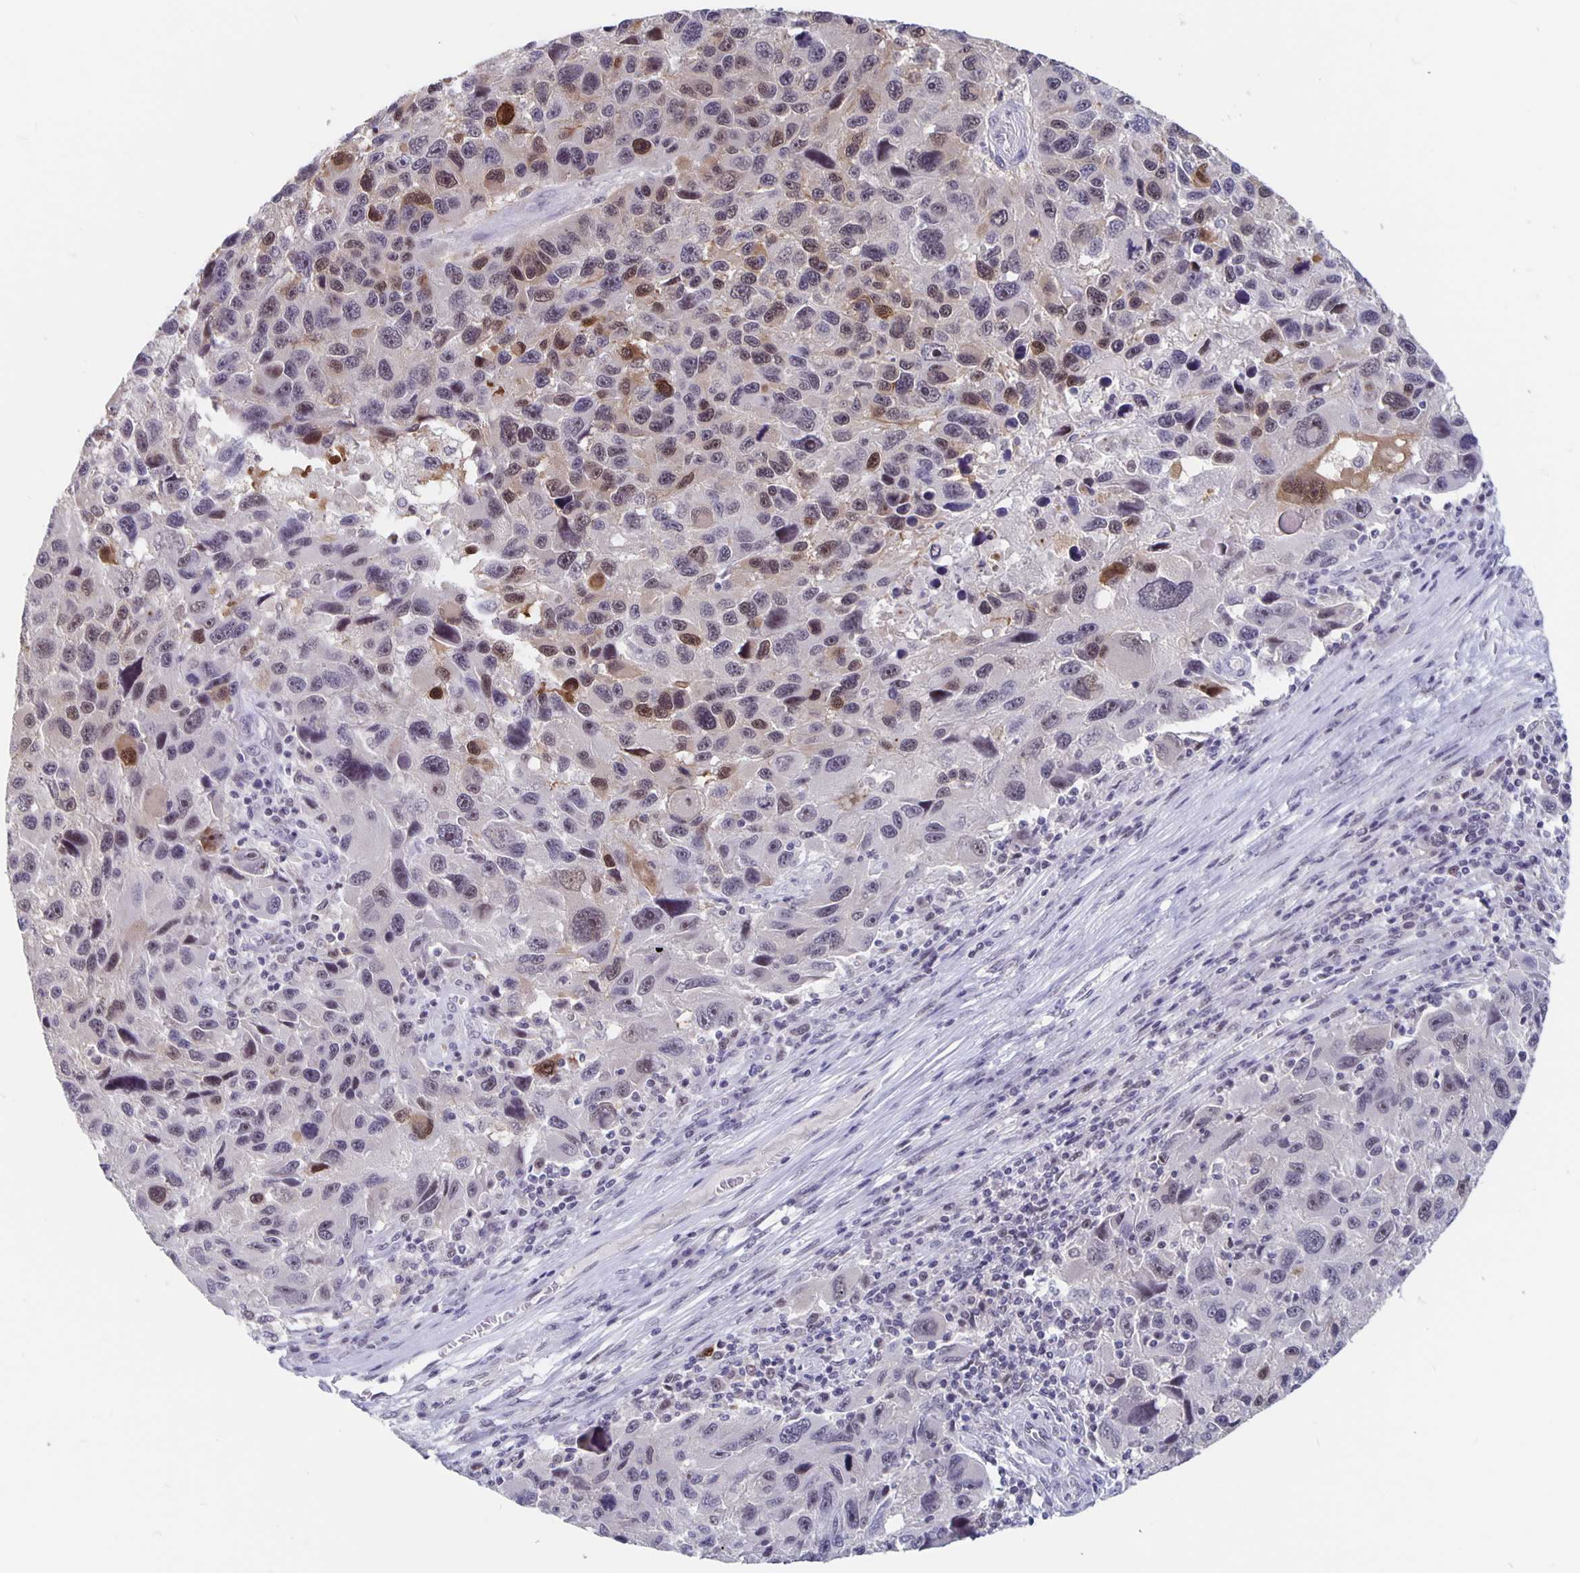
{"staining": {"intensity": "moderate", "quantity": "<25%", "location": "nuclear"}, "tissue": "melanoma", "cell_type": "Tumor cells", "image_type": "cancer", "snomed": [{"axis": "morphology", "description": "Malignant melanoma, NOS"}, {"axis": "topography", "description": "Skin"}], "caption": "Immunohistochemistry staining of malignant melanoma, which exhibits low levels of moderate nuclear positivity in about <25% of tumor cells indicating moderate nuclear protein expression. The staining was performed using DAB (brown) for protein detection and nuclei were counterstained in hematoxylin (blue).", "gene": "ZNF691", "patient": {"sex": "male", "age": 53}}